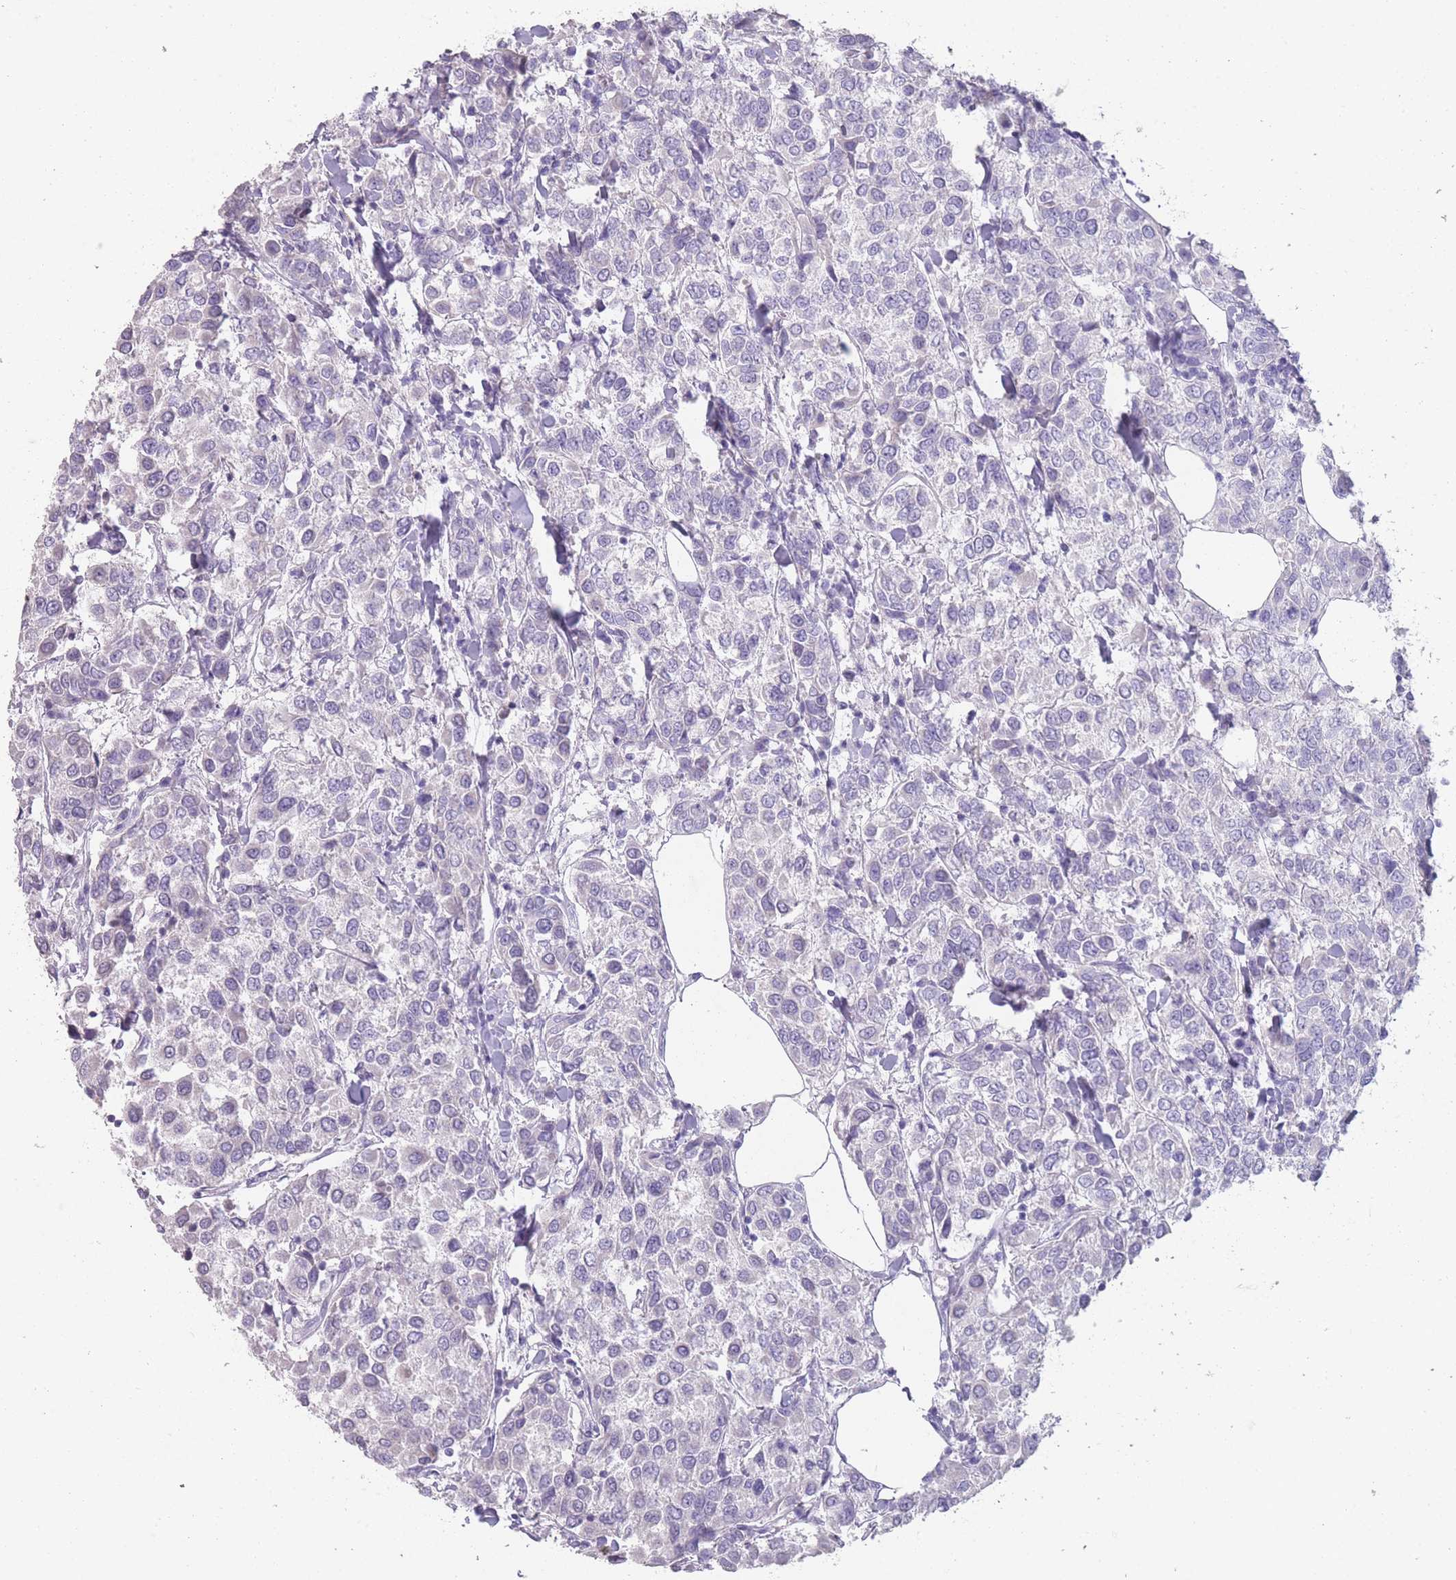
{"staining": {"intensity": "negative", "quantity": "none", "location": "none"}, "tissue": "breast cancer", "cell_type": "Tumor cells", "image_type": "cancer", "snomed": [{"axis": "morphology", "description": "Duct carcinoma"}, {"axis": "topography", "description": "Breast"}], "caption": "DAB (3,3'-diaminobenzidine) immunohistochemical staining of human infiltrating ductal carcinoma (breast) reveals no significant staining in tumor cells.", "gene": "RHBG", "patient": {"sex": "female", "age": 55}}